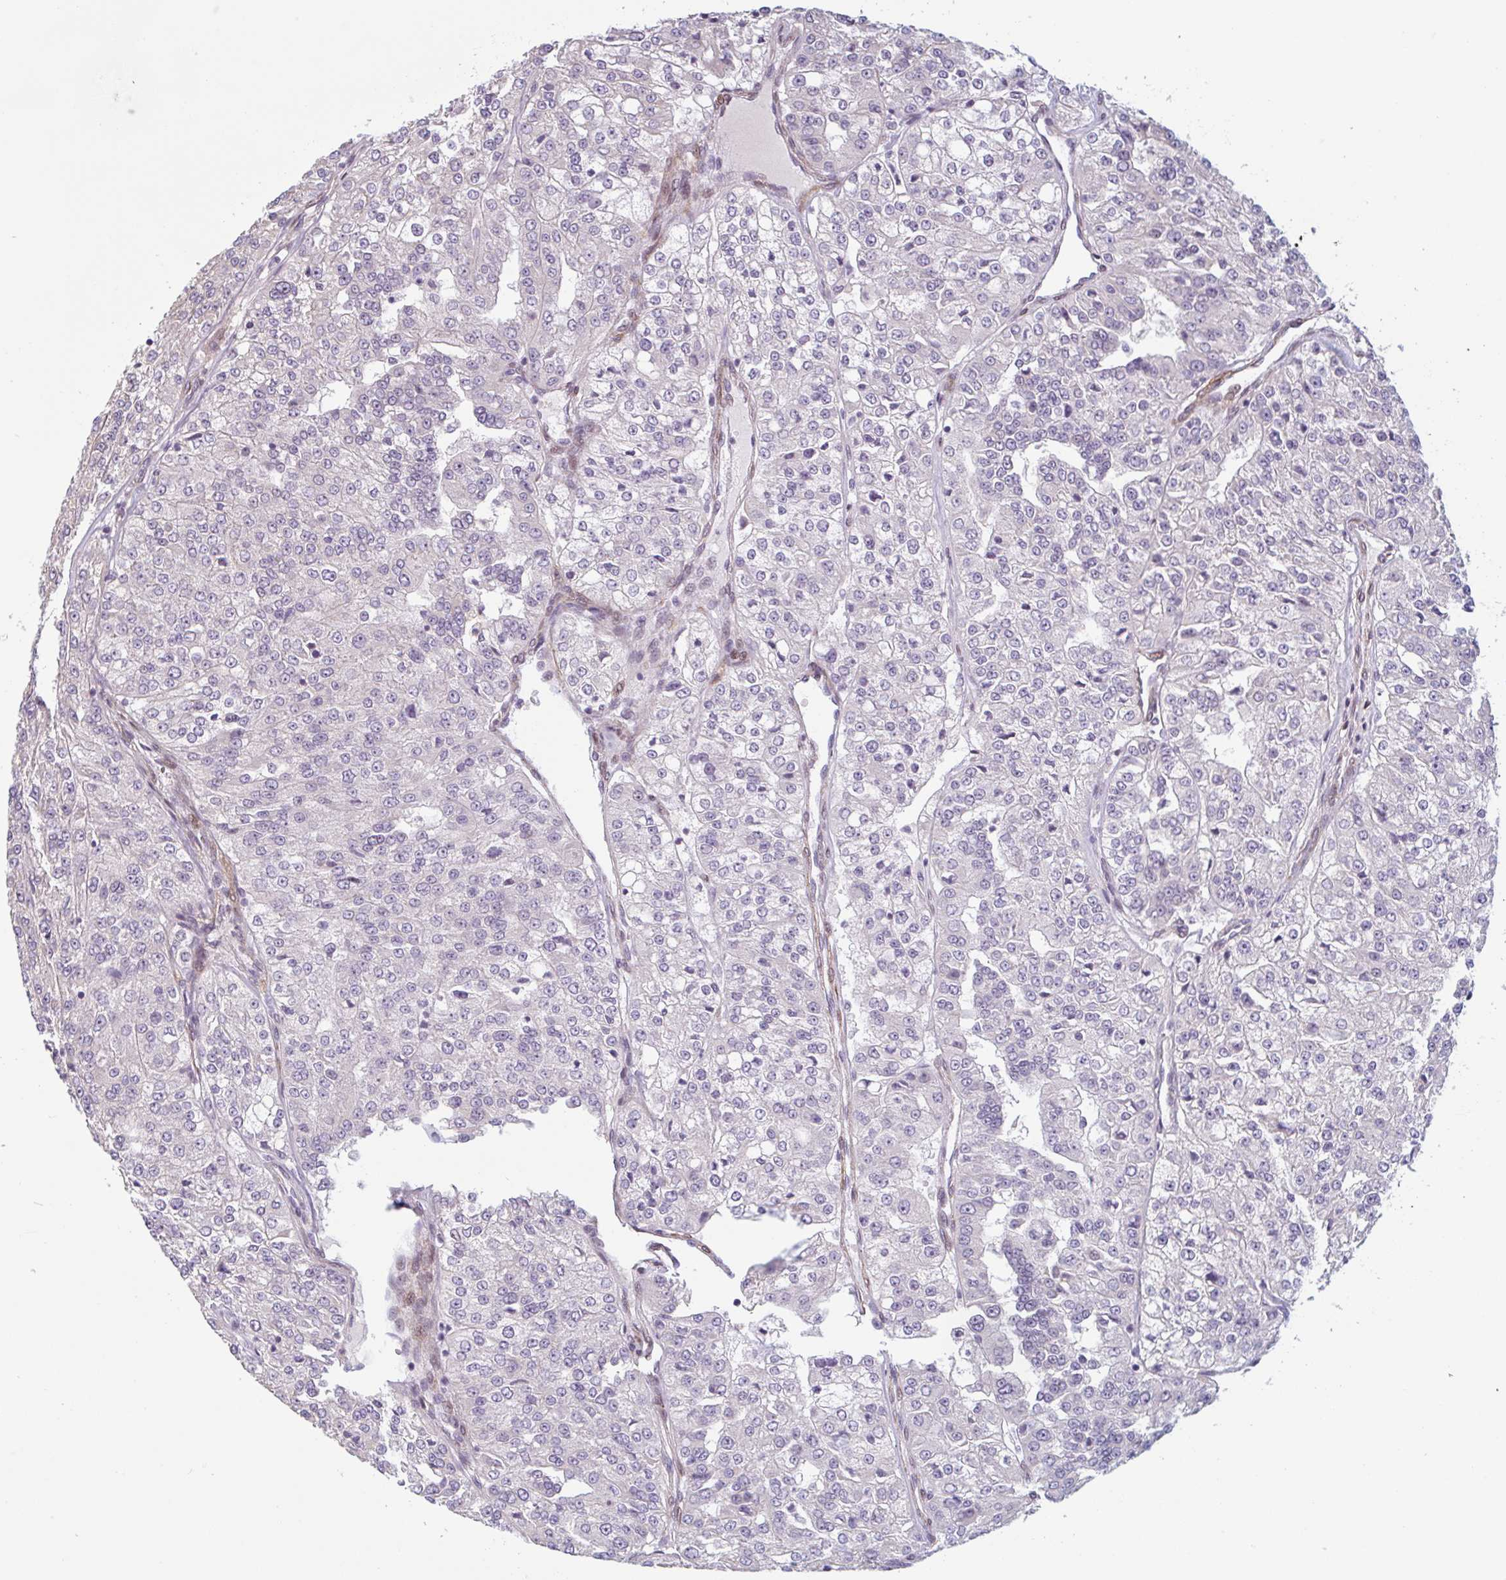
{"staining": {"intensity": "negative", "quantity": "none", "location": "none"}, "tissue": "renal cancer", "cell_type": "Tumor cells", "image_type": "cancer", "snomed": [{"axis": "morphology", "description": "Adenocarcinoma, NOS"}, {"axis": "topography", "description": "Kidney"}], "caption": "IHC of human adenocarcinoma (renal) displays no expression in tumor cells.", "gene": "TMEM119", "patient": {"sex": "female", "age": 63}}